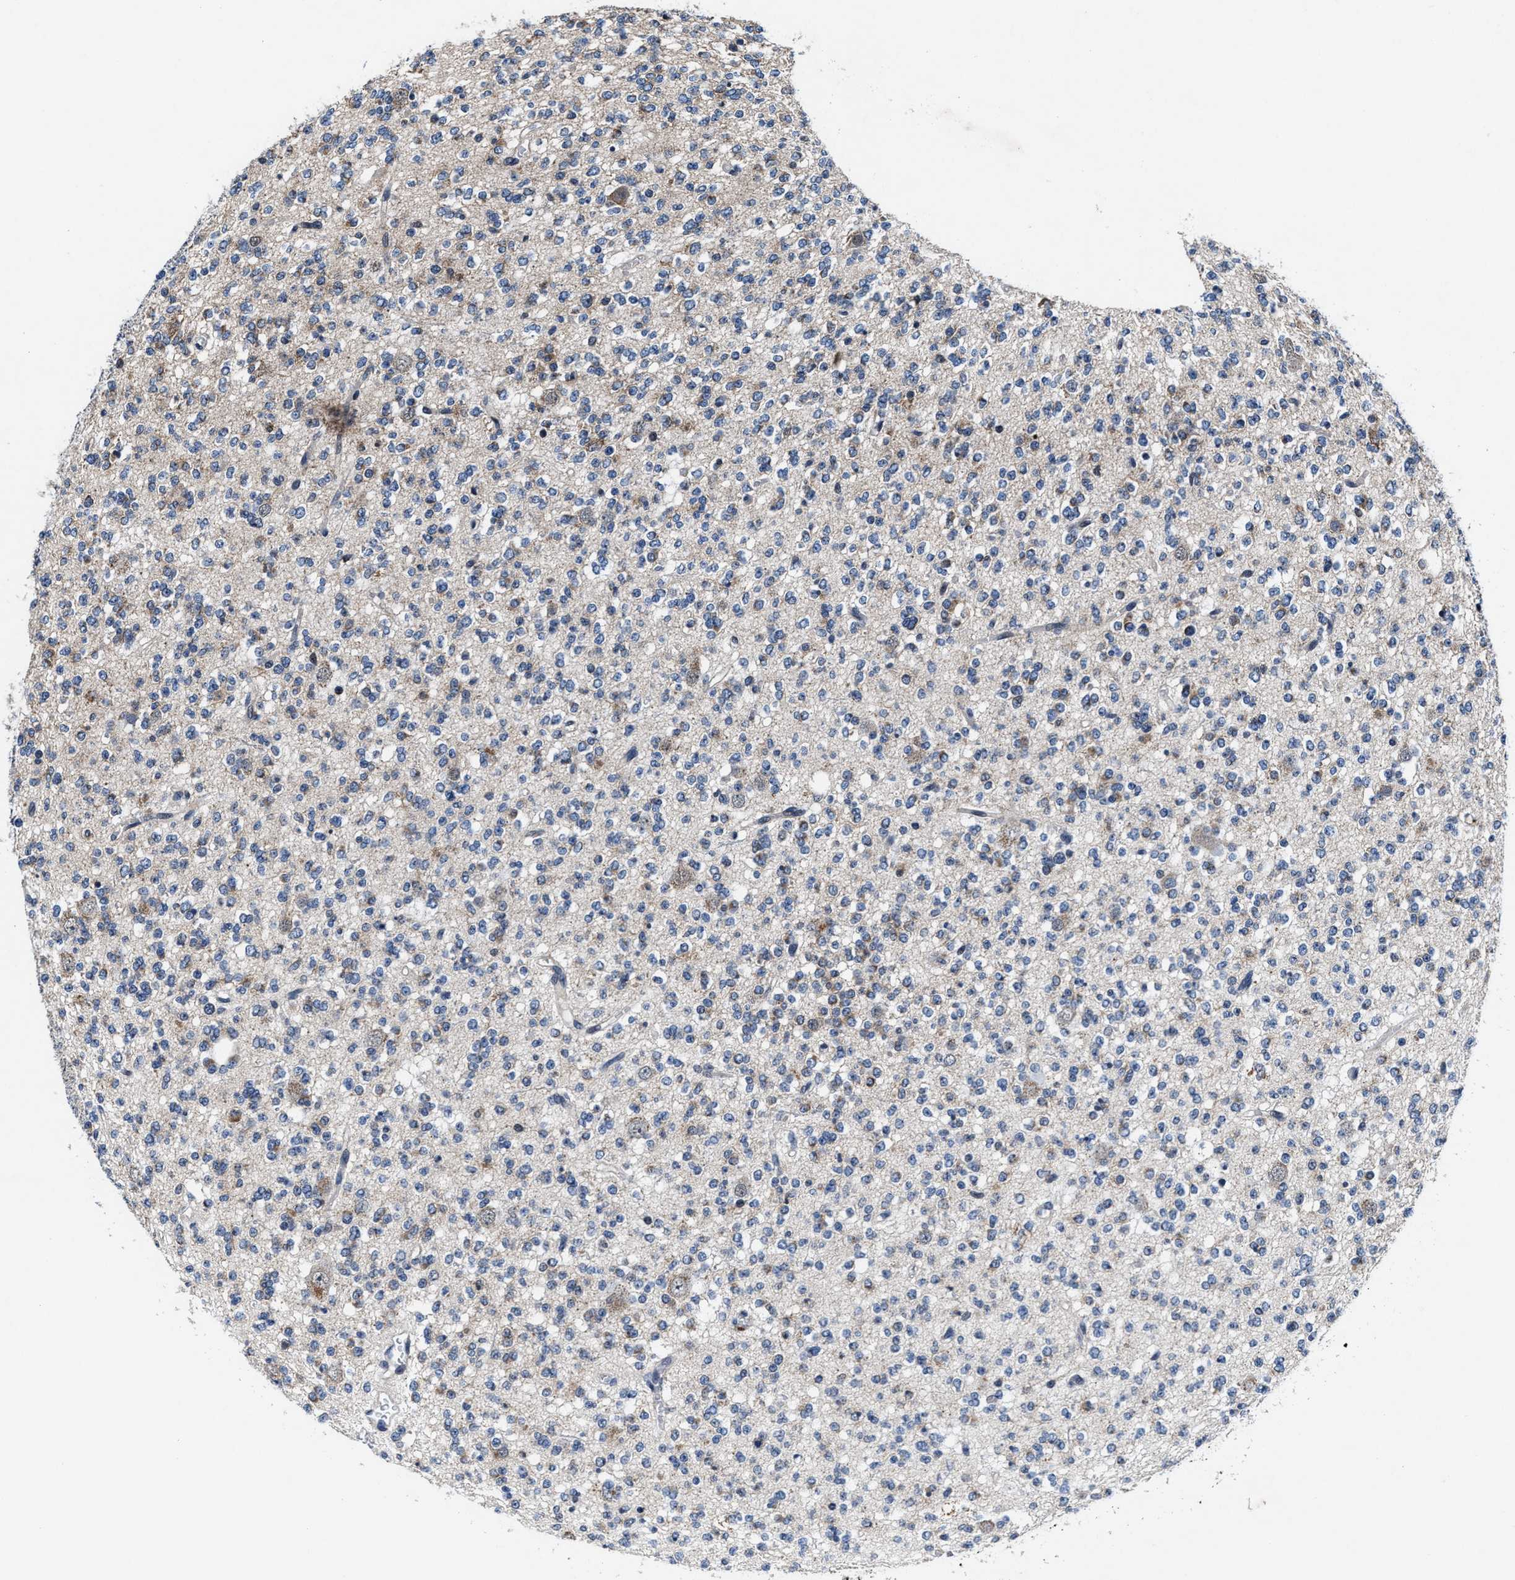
{"staining": {"intensity": "moderate", "quantity": "<25%", "location": "cytoplasmic/membranous"}, "tissue": "glioma", "cell_type": "Tumor cells", "image_type": "cancer", "snomed": [{"axis": "morphology", "description": "Glioma, malignant, Low grade"}, {"axis": "topography", "description": "Brain"}], "caption": "An image of low-grade glioma (malignant) stained for a protein shows moderate cytoplasmic/membranous brown staining in tumor cells.", "gene": "TMEM53", "patient": {"sex": "male", "age": 38}}